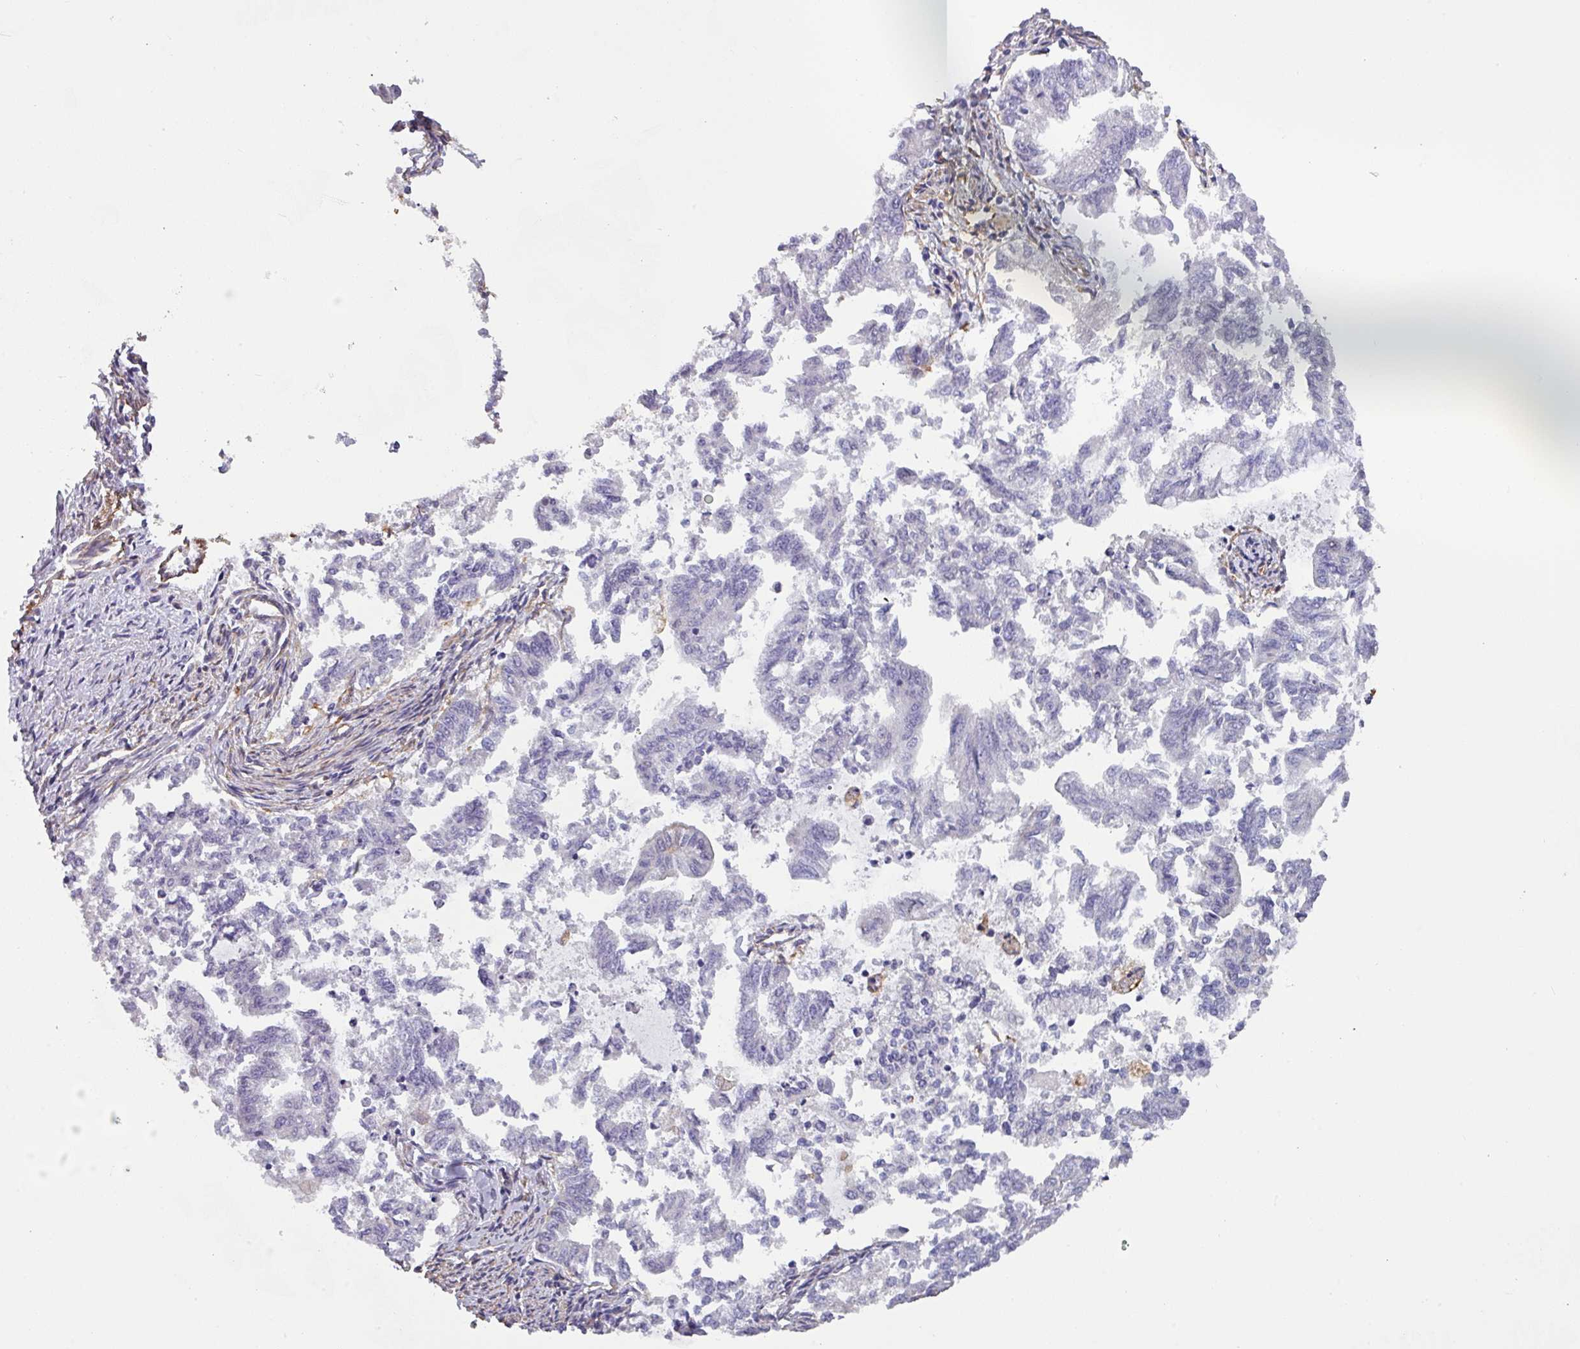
{"staining": {"intensity": "negative", "quantity": "none", "location": "none"}, "tissue": "endometrial cancer", "cell_type": "Tumor cells", "image_type": "cancer", "snomed": [{"axis": "morphology", "description": "Adenocarcinoma, NOS"}, {"axis": "topography", "description": "Endometrium"}], "caption": "High magnification brightfield microscopy of endometrial adenocarcinoma stained with DAB (brown) and counterstained with hematoxylin (blue): tumor cells show no significant positivity. (DAB IHC visualized using brightfield microscopy, high magnification).", "gene": "ZNF280C", "patient": {"sex": "female", "age": 79}}